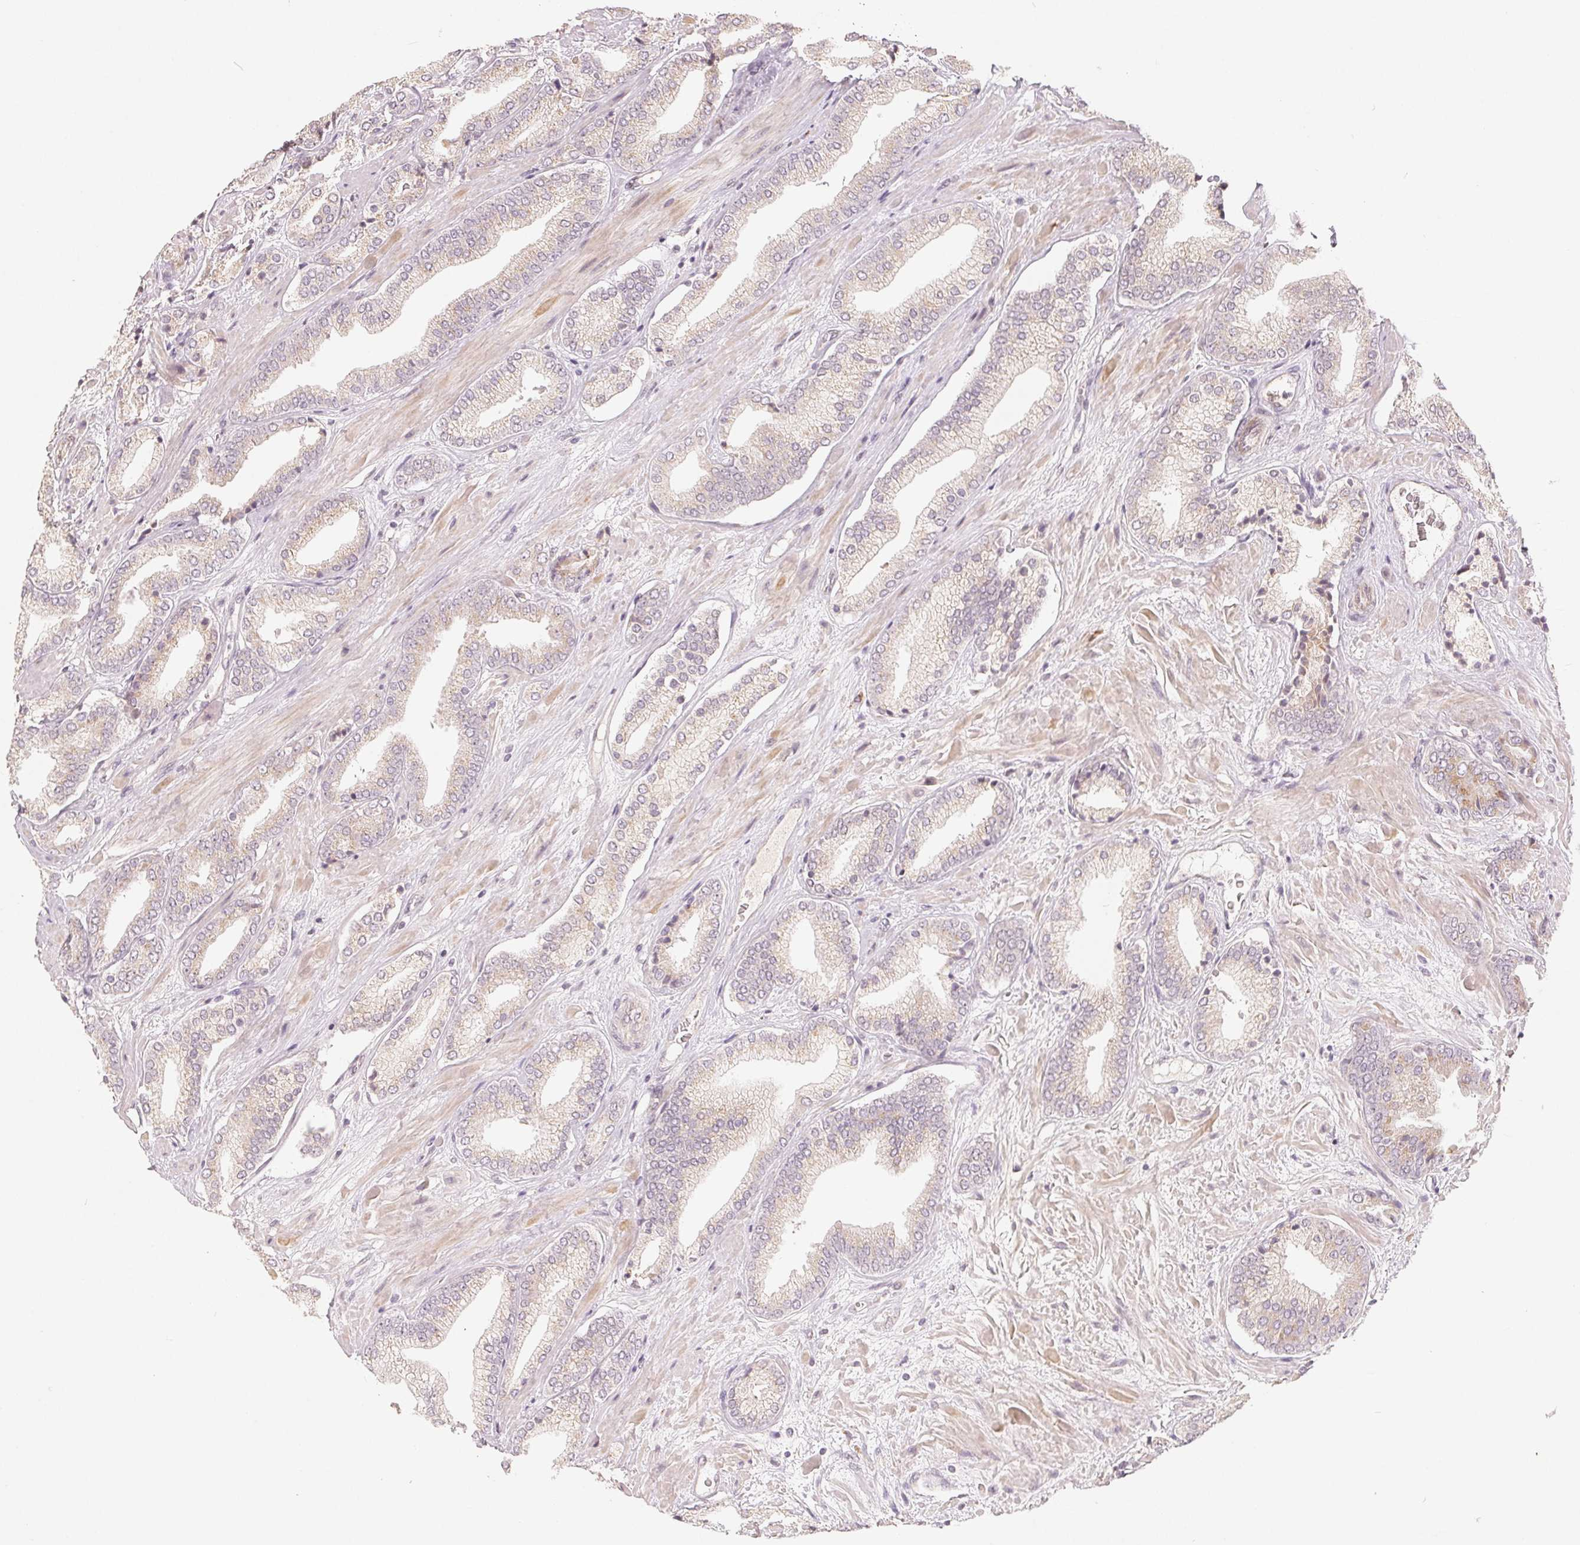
{"staining": {"intensity": "weak", "quantity": "<25%", "location": "cytoplasmic/membranous"}, "tissue": "prostate cancer", "cell_type": "Tumor cells", "image_type": "cancer", "snomed": [{"axis": "morphology", "description": "Adenocarcinoma, High grade"}, {"axis": "topography", "description": "Prostate"}], "caption": "Immunohistochemistry (IHC) histopathology image of neoplastic tissue: human prostate cancer stained with DAB exhibits no significant protein positivity in tumor cells. The staining is performed using DAB (3,3'-diaminobenzidine) brown chromogen with nuclei counter-stained in using hematoxylin.", "gene": "TMSB15B", "patient": {"sex": "male", "age": 56}}